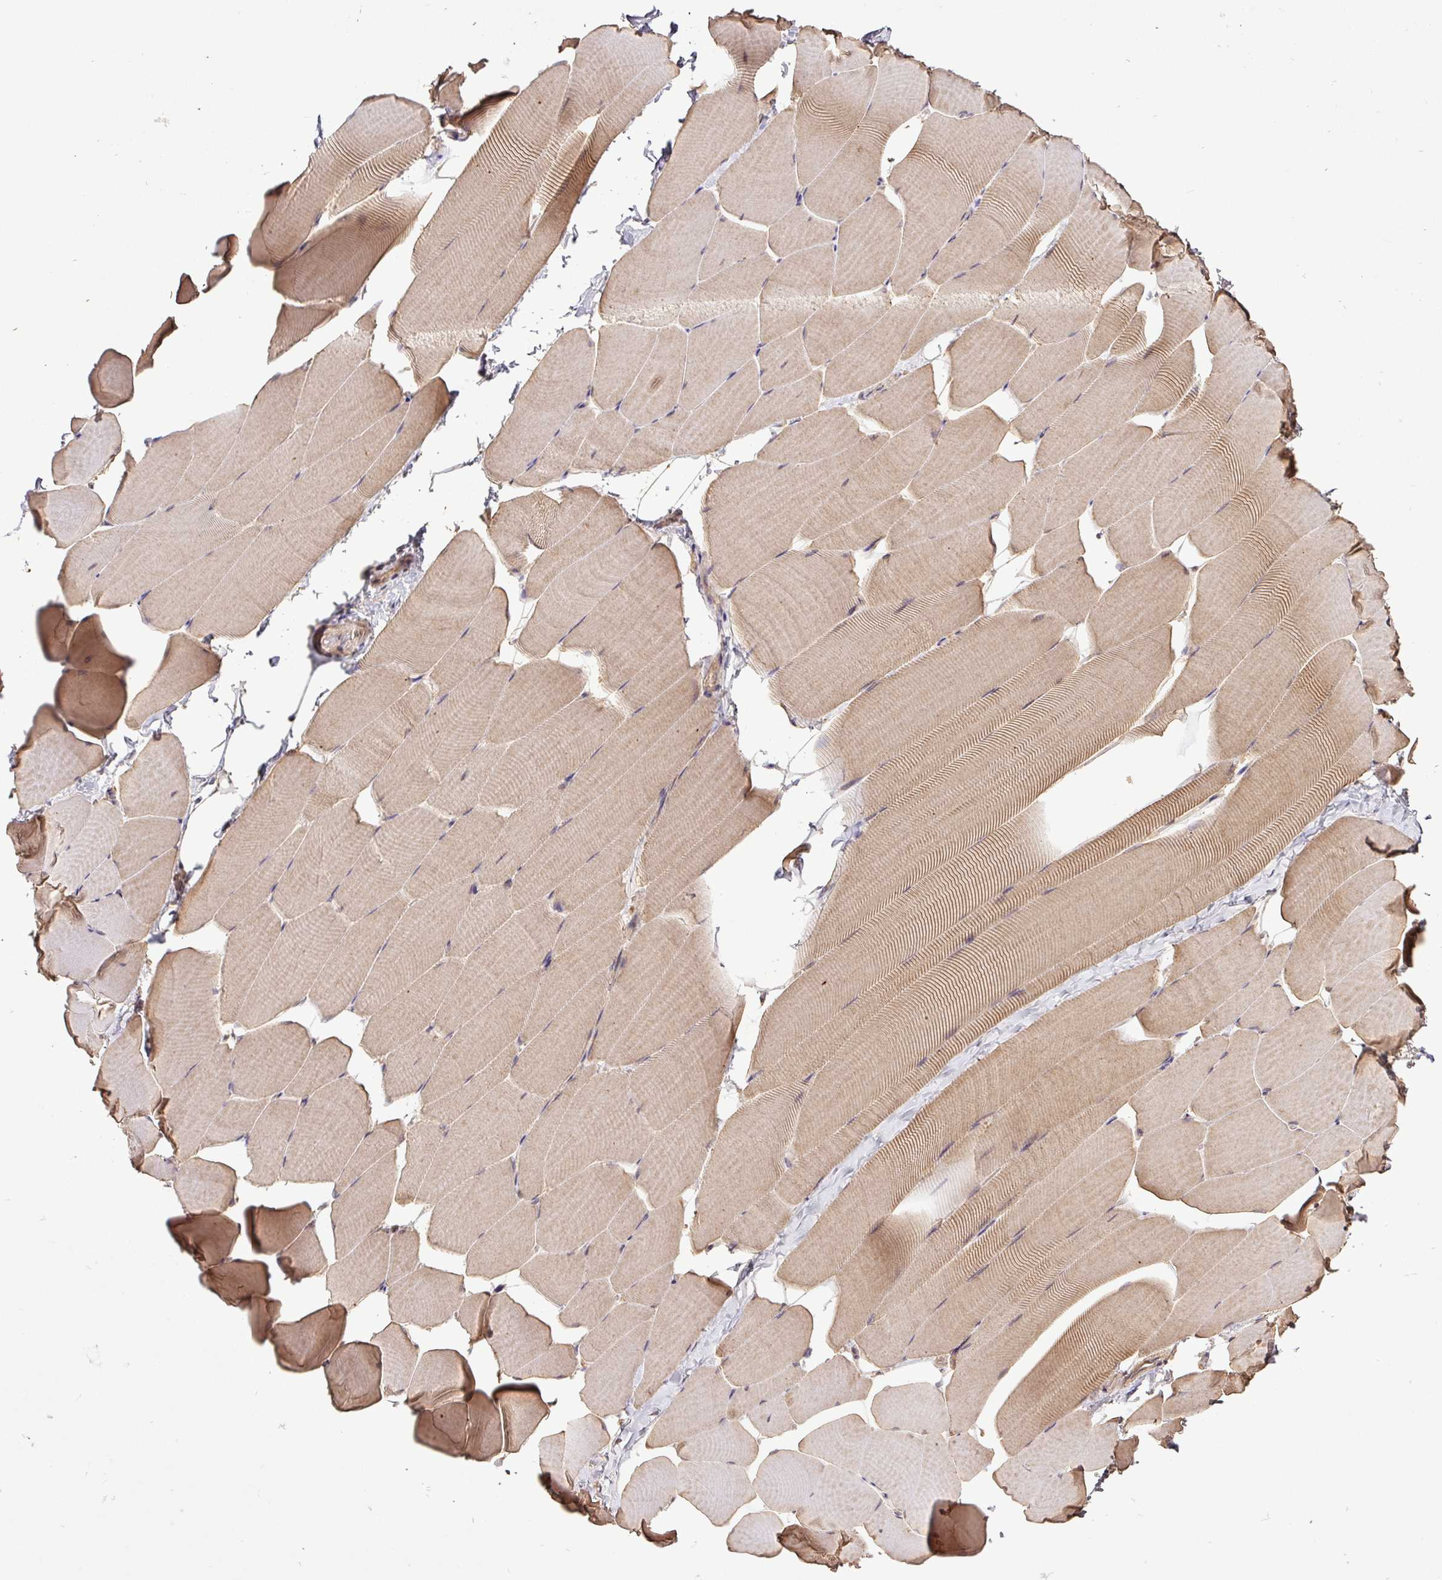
{"staining": {"intensity": "weak", "quantity": "25%-75%", "location": "cytoplasmic/membranous"}, "tissue": "skeletal muscle", "cell_type": "Myocytes", "image_type": "normal", "snomed": [{"axis": "morphology", "description": "Normal tissue, NOS"}, {"axis": "topography", "description": "Skeletal muscle"}], "caption": "IHC photomicrograph of unremarkable skeletal muscle: skeletal muscle stained using IHC reveals low levels of weak protein expression localized specifically in the cytoplasmic/membranous of myocytes, appearing as a cytoplasmic/membranous brown color.", "gene": "FAIM", "patient": {"sex": "male", "age": 25}}